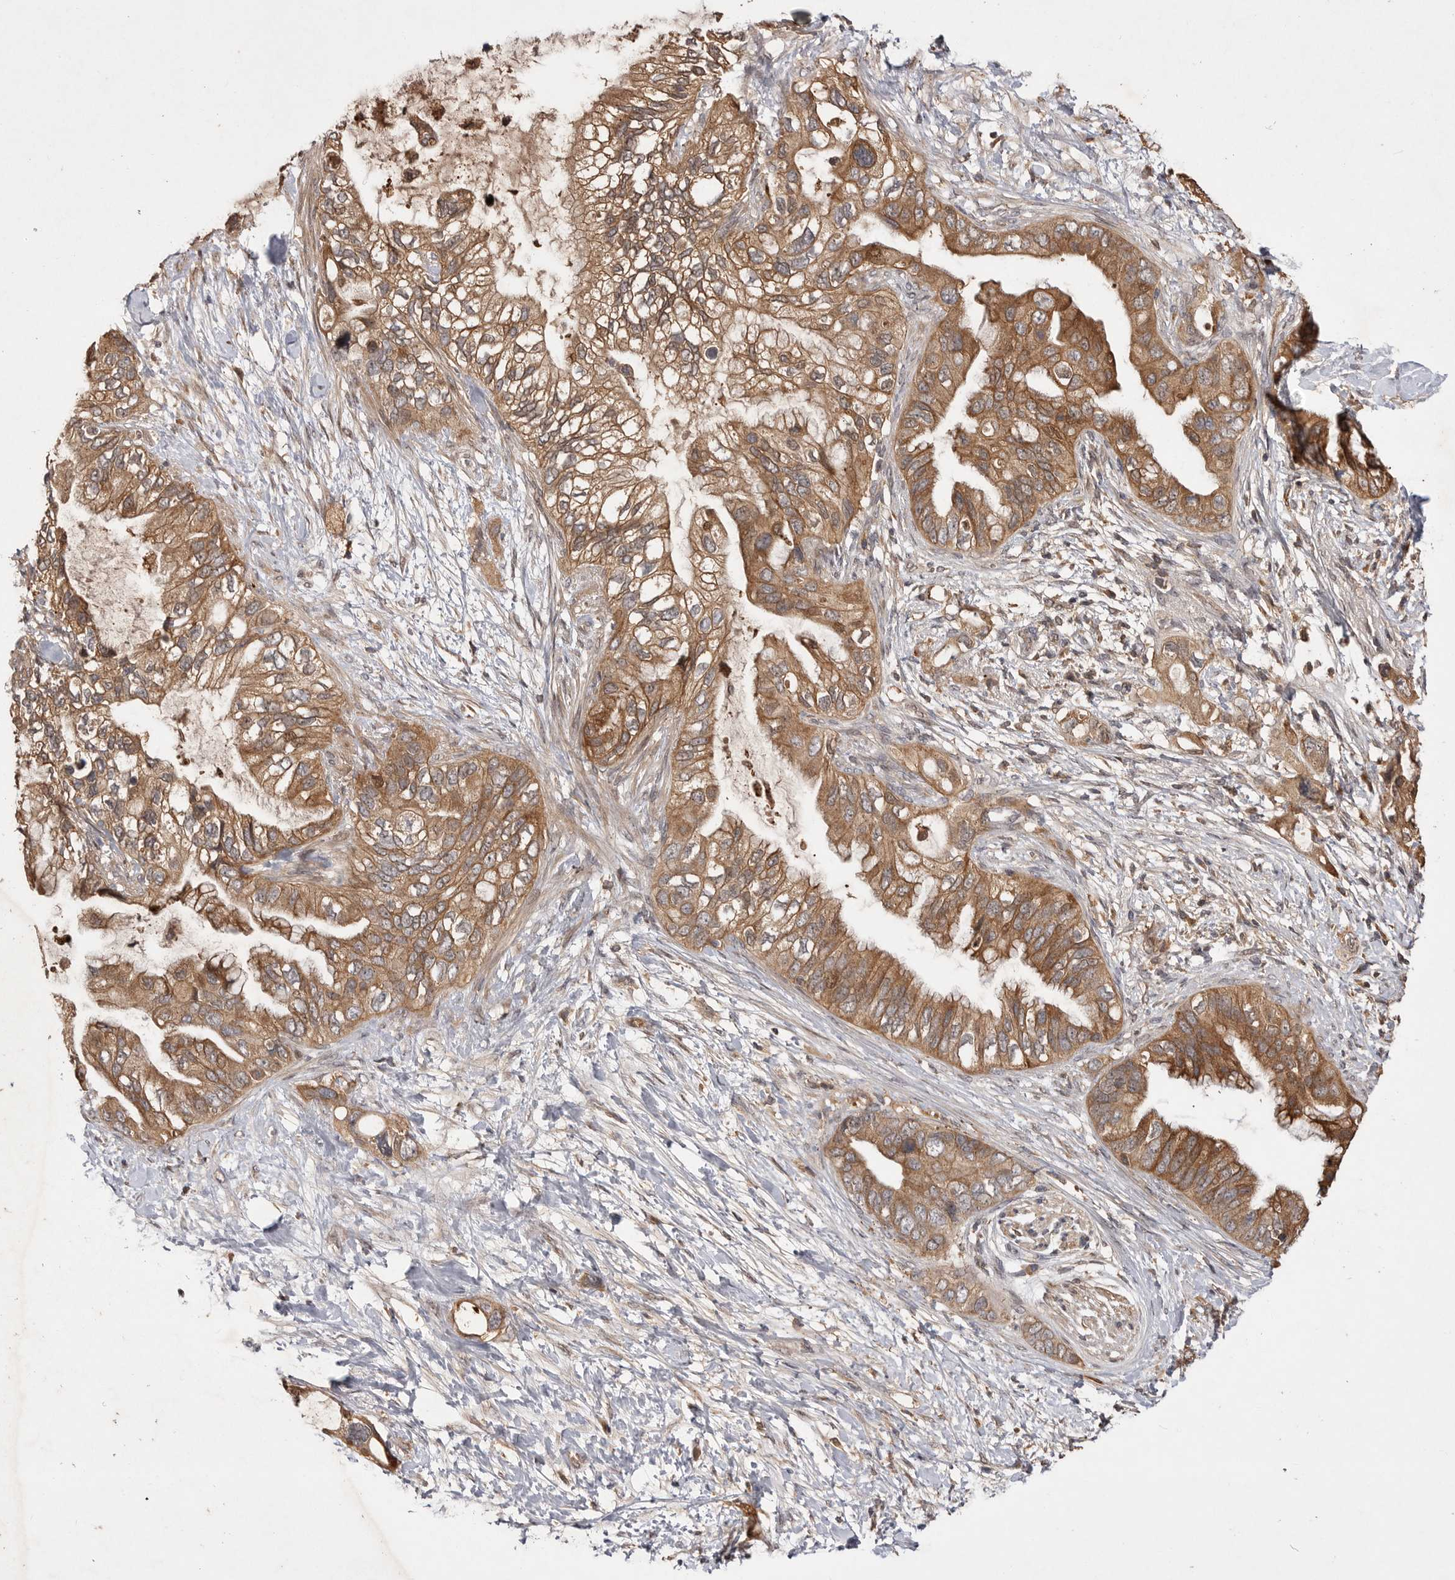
{"staining": {"intensity": "moderate", "quantity": ">75%", "location": "cytoplasmic/membranous"}, "tissue": "pancreatic cancer", "cell_type": "Tumor cells", "image_type": "cancer", "snomed": [{"axis": "morphology", "description": "Adenocarcinoma, NOS"}, {"axis": "topography", "description": "Pancreas"}], "caption": "Protein staining displays moderate cytoplasmic/membranous staining in about >75% of tumor cells in pancreatic cancer.", "gene": "VN1R4", "patient": {"sex": "female", "age": 56}}